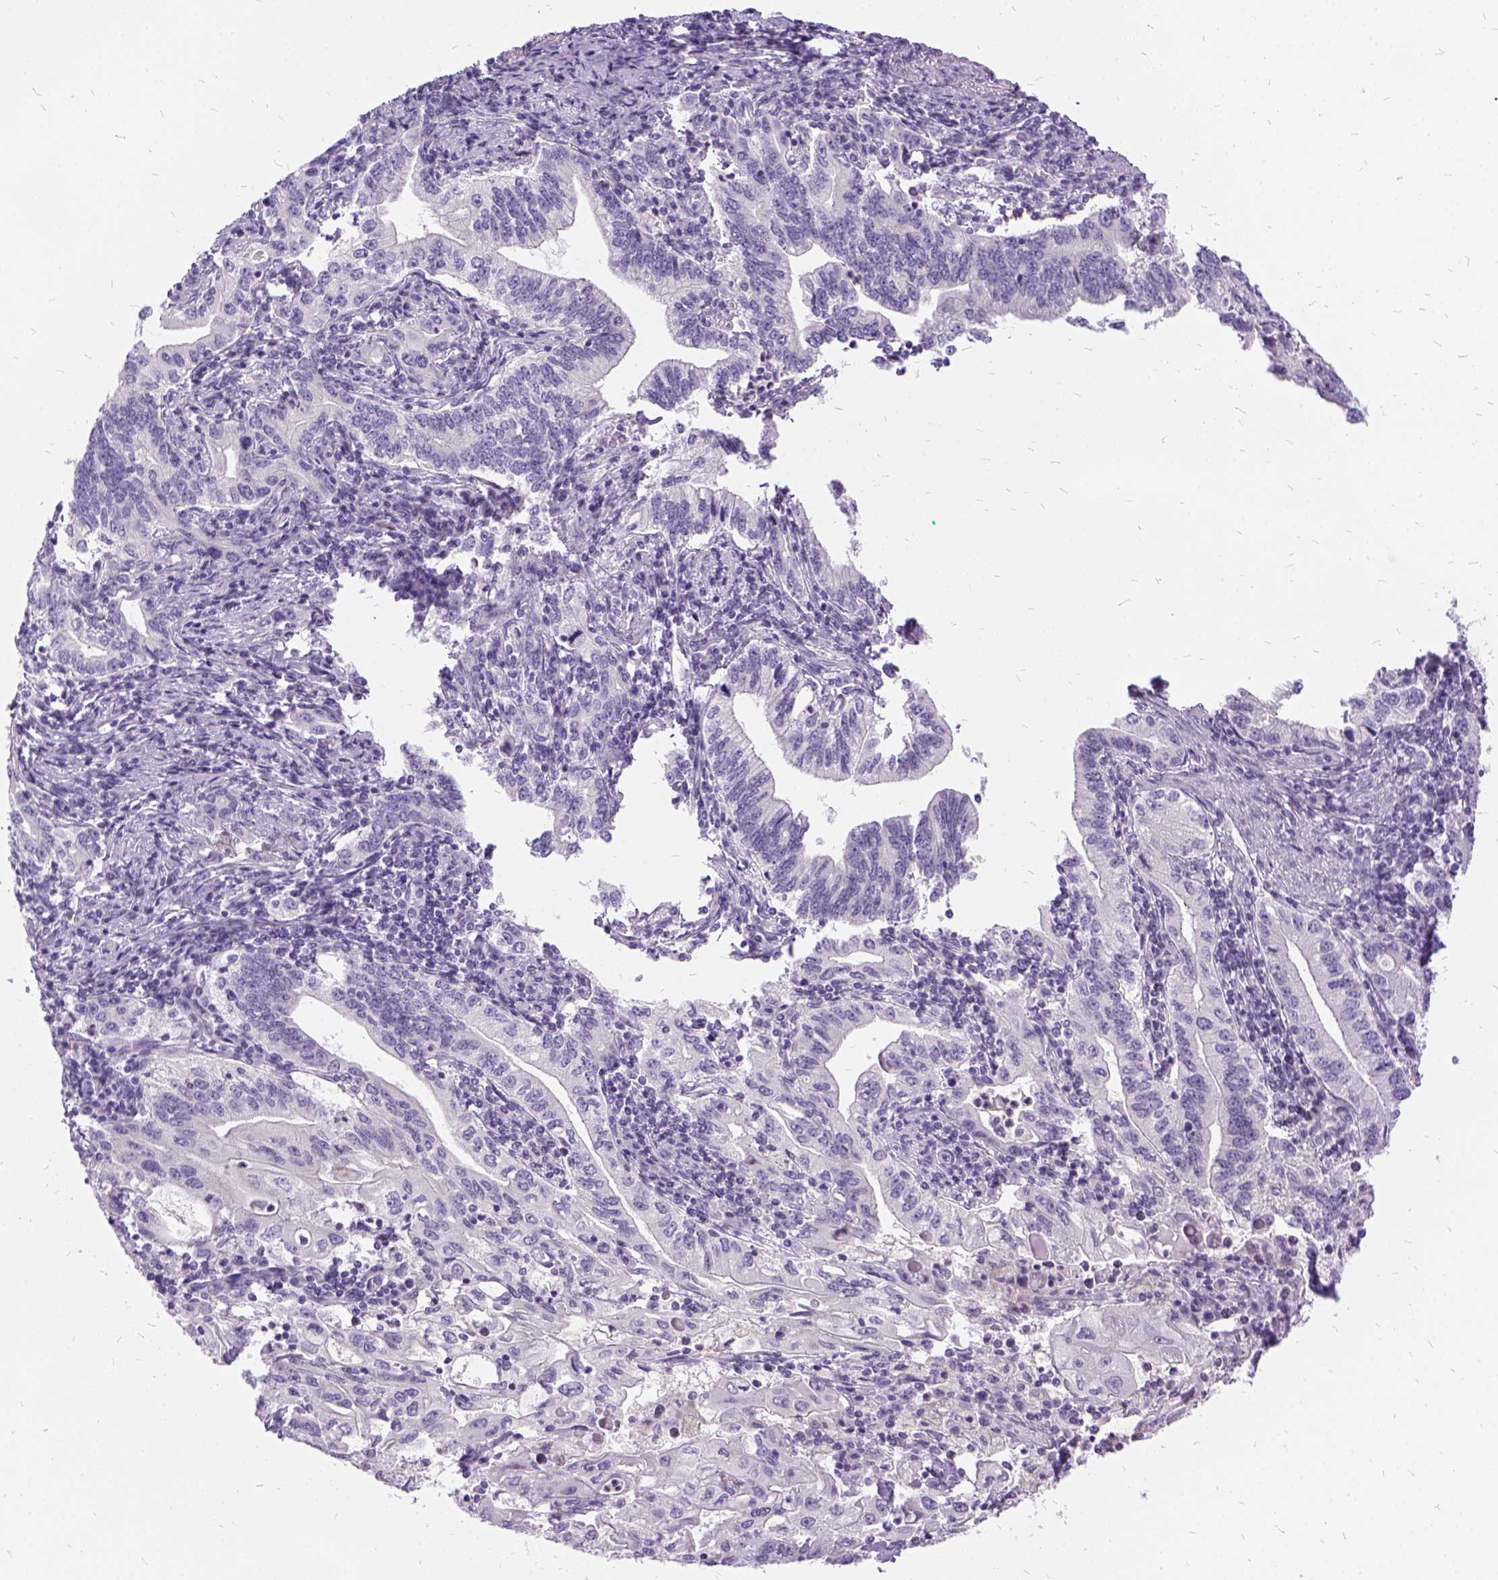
{"staining": {"intensity": "negative", "quantity": "none", "location": "none"}, "tissue": "stomach cancer", "cell_type": "Tumor cells", "image_type": "cancer", "snomed": [{"axis": "morphology", "description": "Adenocarcinoma, NOS"}, {"axis": "topography", "description": "Stomach, lower"}], "caption": "This histopathology image is of stomach cancer stained with immunohistochemistry (IHC) to label a protein in brown with the nuclei are counter-stained blue. There is no staining in tumor cells.", "gene": "FDX1", "patient": {"sex": "female", "age": 72}}